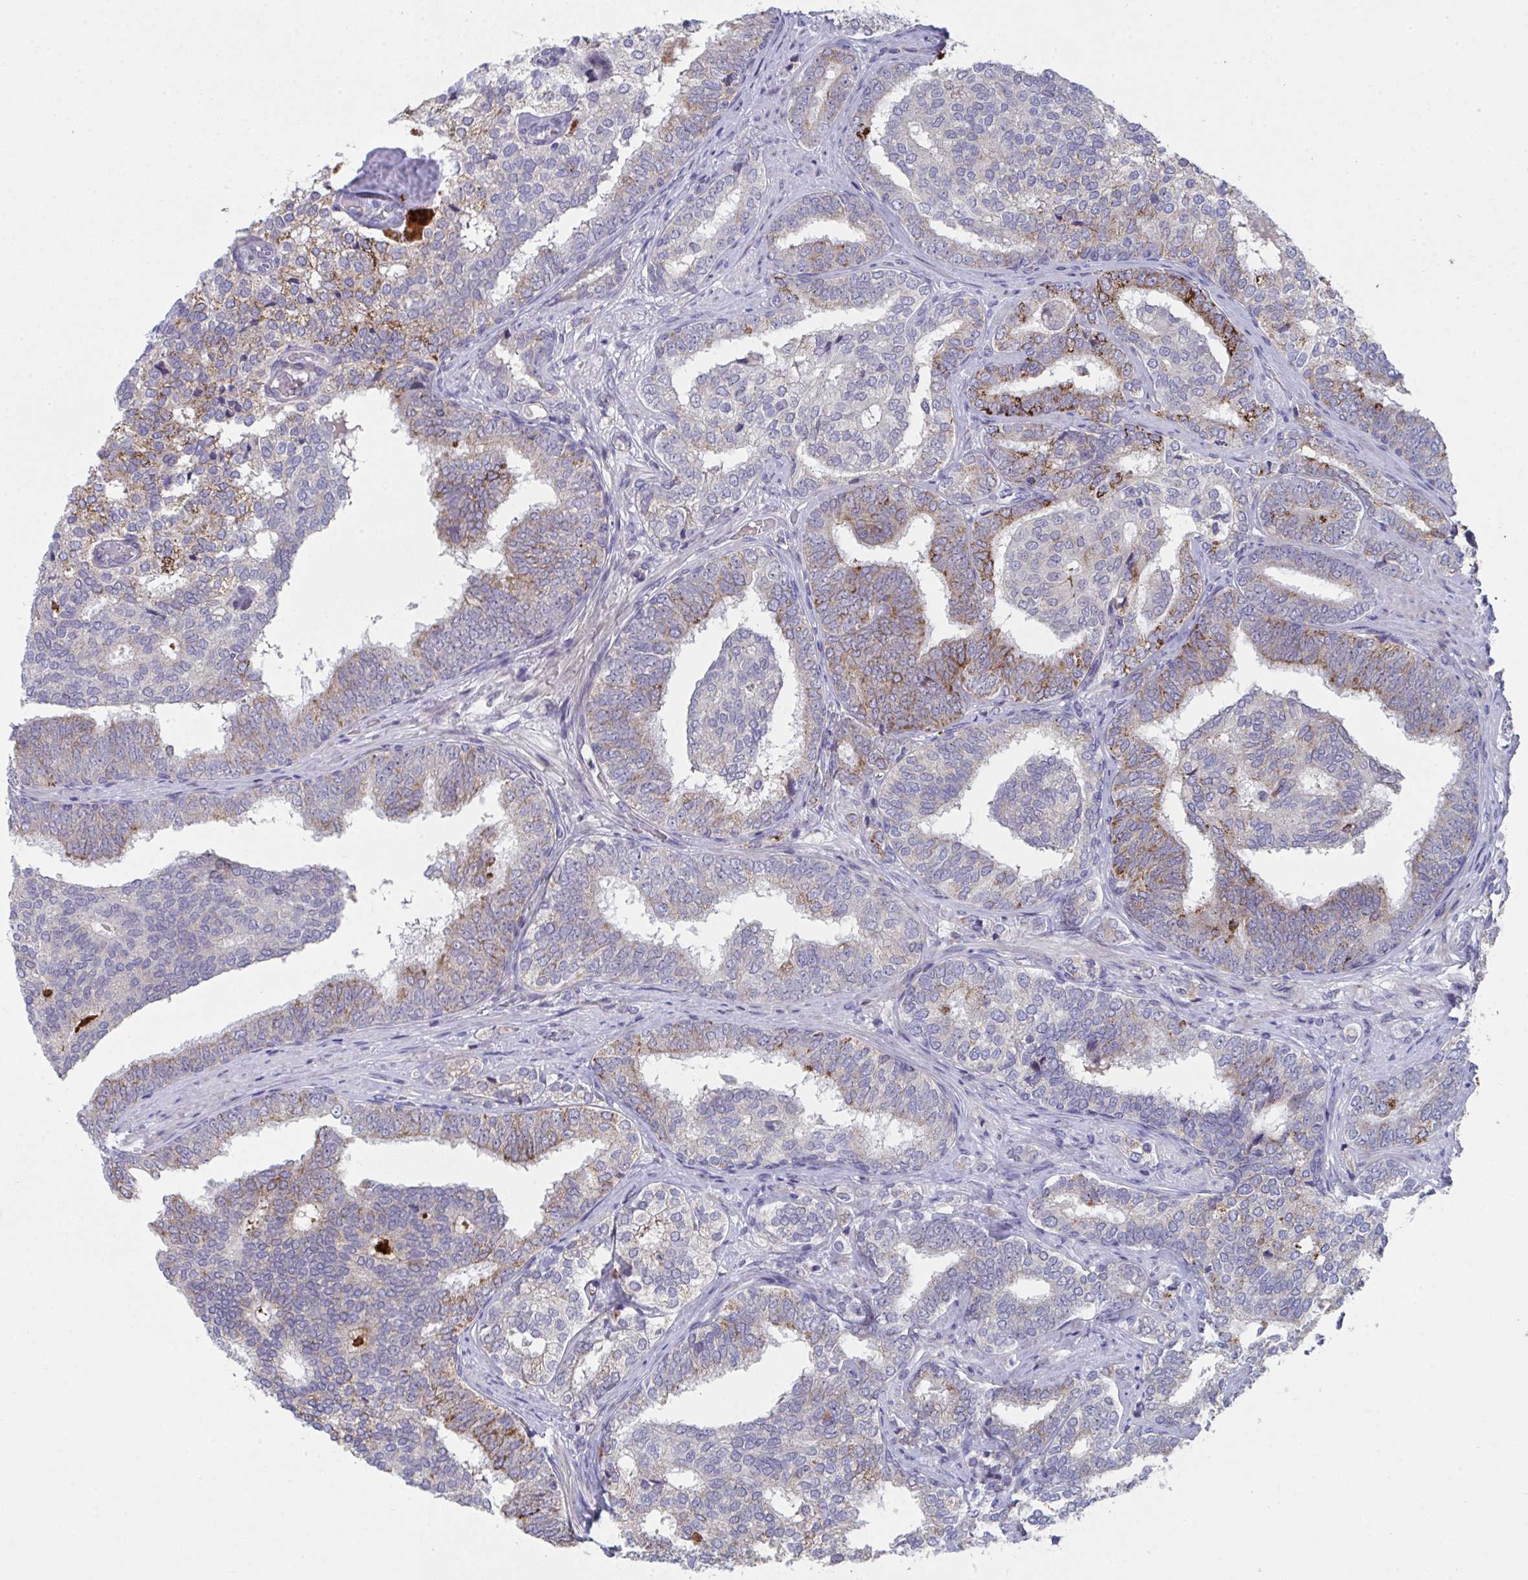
{"staining": {"intensity": "moderate", "quantity": "<25%", "location": "cytoplasmic/membranous"}, "tissue": "prostate cancer", "cell_type": "Tumor cells", "image_type": "cancer", "snomed": [{"axis": "morphology", "description": "Adenocarcinoma, High grade"}, {"axis": "topography", "description": "Prostate"}], "caption": "Adenocarcinoma (high-grade) (prostate) was stained to show a protein in brown. There is low levels of moderate cytoplasmic/membranous expression in about <25% of tumor cells.", "gene": "VWDE", "patient": {"sex": "male", "age": 72}}